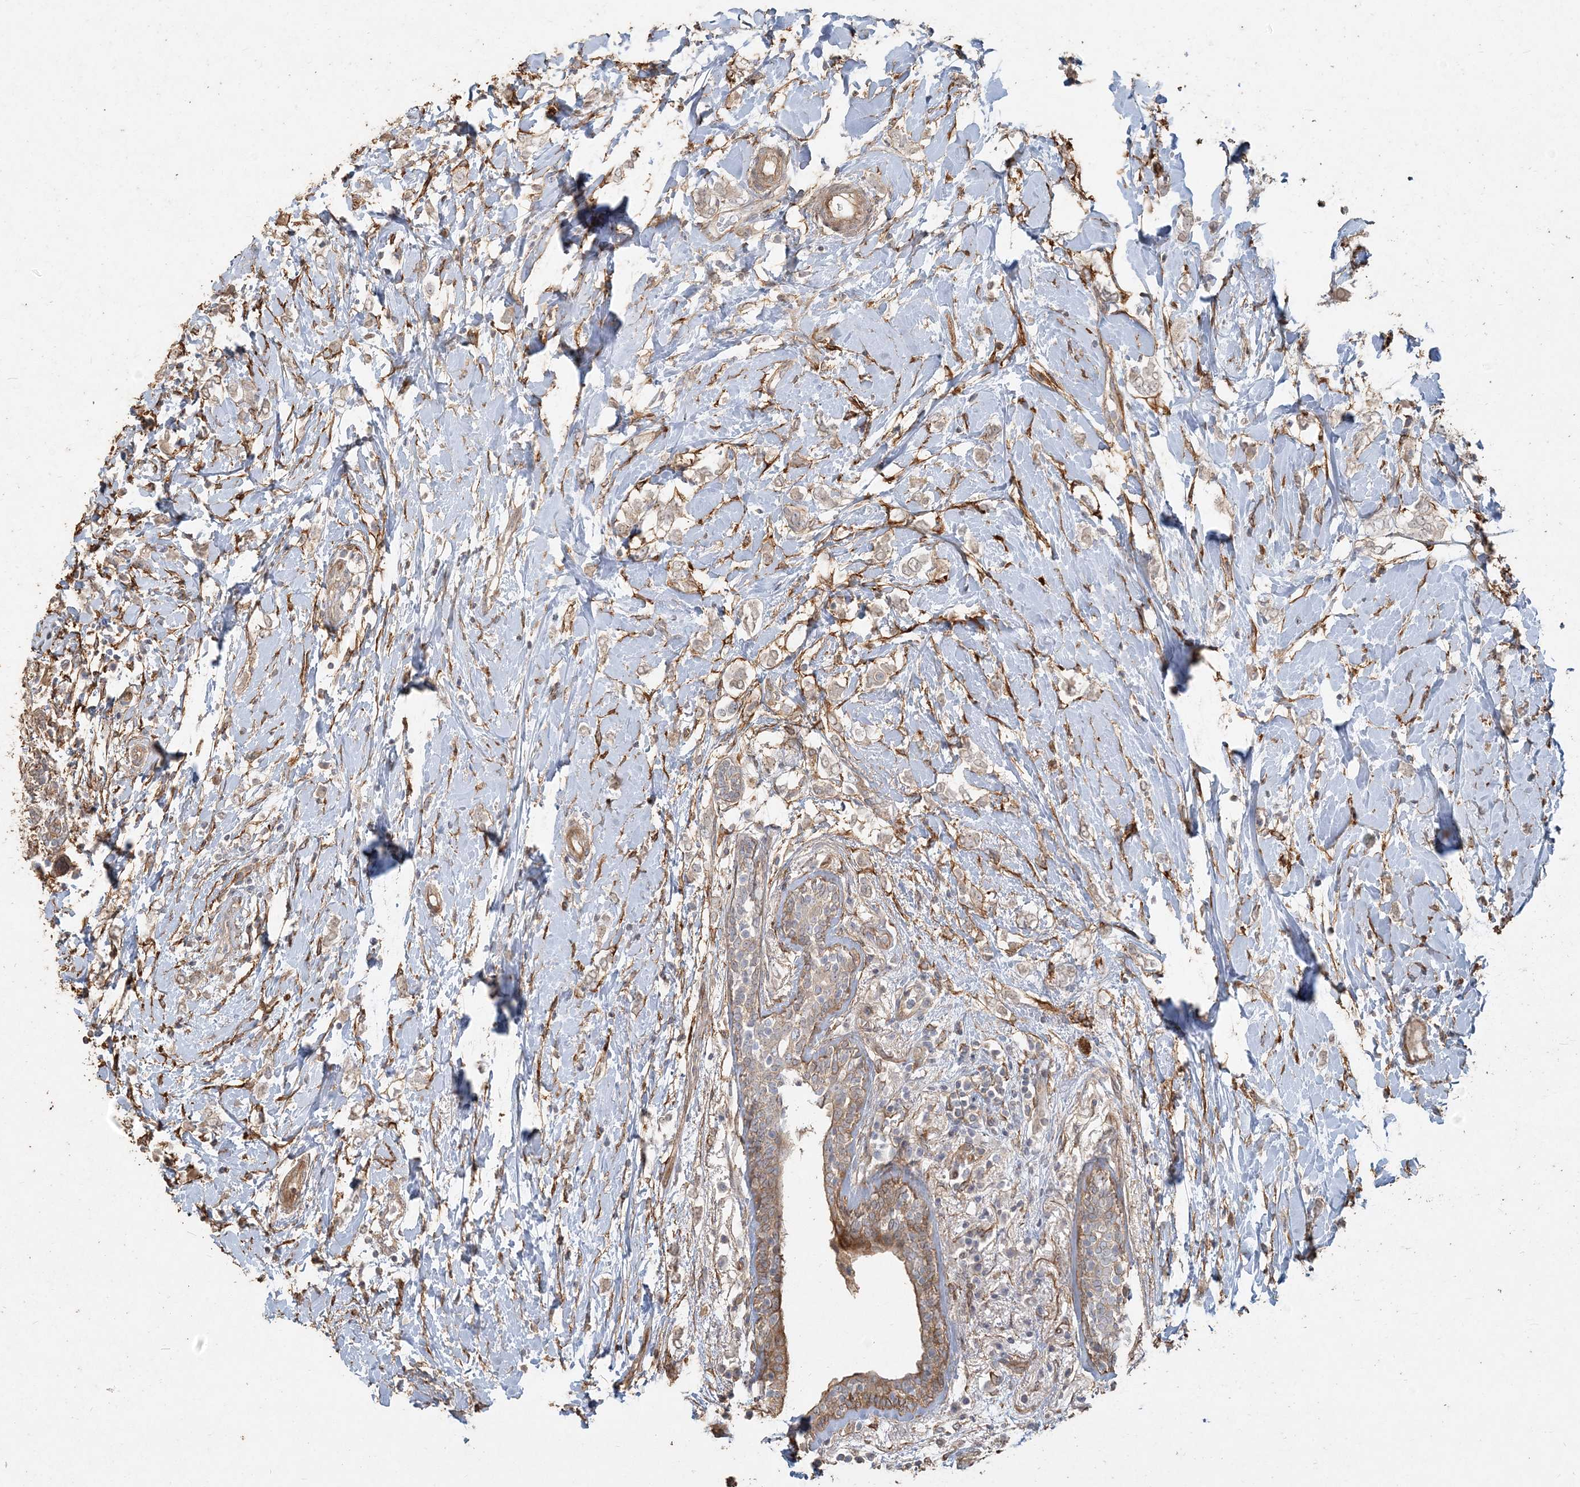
{"staining": {"intensity": "negative", "quantity": "none", "location": "none"}, "tissue": "breast cancer", "cell_type": "Tumor cells", "image_type": "cancer", "snomed": [{"axis": "morphology", "description": "Normal tissue, NOS"}, {"axis": "morphology", "description": "Lobular carcinoma"}, {"axis": "topography", "description": "Breast"}], "caption": "A histopathology image of breast cancer stained for a protein reveals no brown staining in tumor cells.", "gene": "RNF145", "patient": {"sex": "female", "age": 47}}